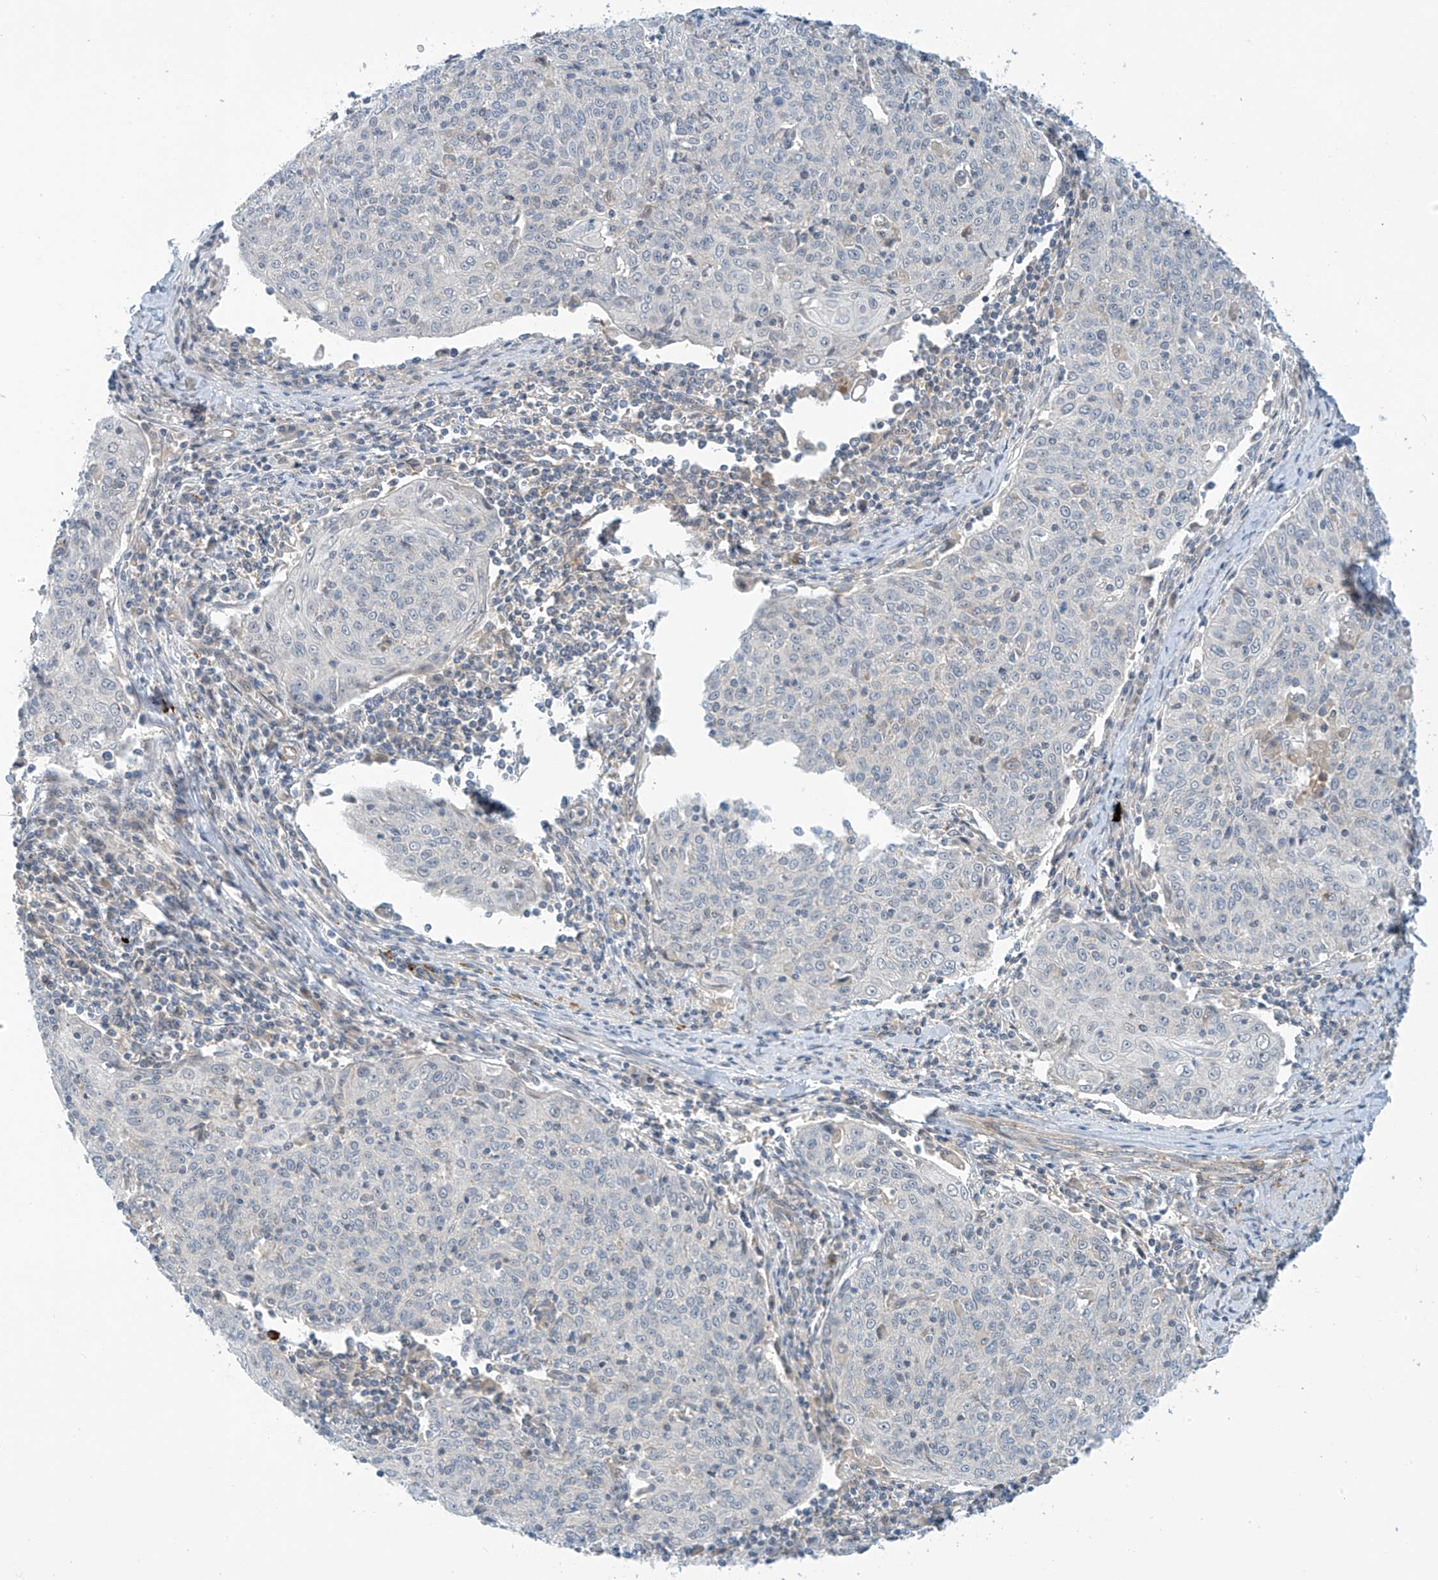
{"staining": {"intensity": "negative", "quantity": "none", "location": "none"}, "tissue": "cervical cancer", "cell_type": "Tumor cells", "image_type": "cancer", "snomed": [{"axis": "morphology", "description": "Squamous cell carcinoma, NOS"}, {"axis": "topography", "description": "Cervix"}], "caption": "This photomicrograph is of cervical cancer (squamous cell carcinoma) stained with immunohistochemistry to label a protein in brown with the nuclei are counter-stained blue. There is no expression in tumor cells.", "gene": "FSD1L", "patient": {"sex": "female", "age": 48}}